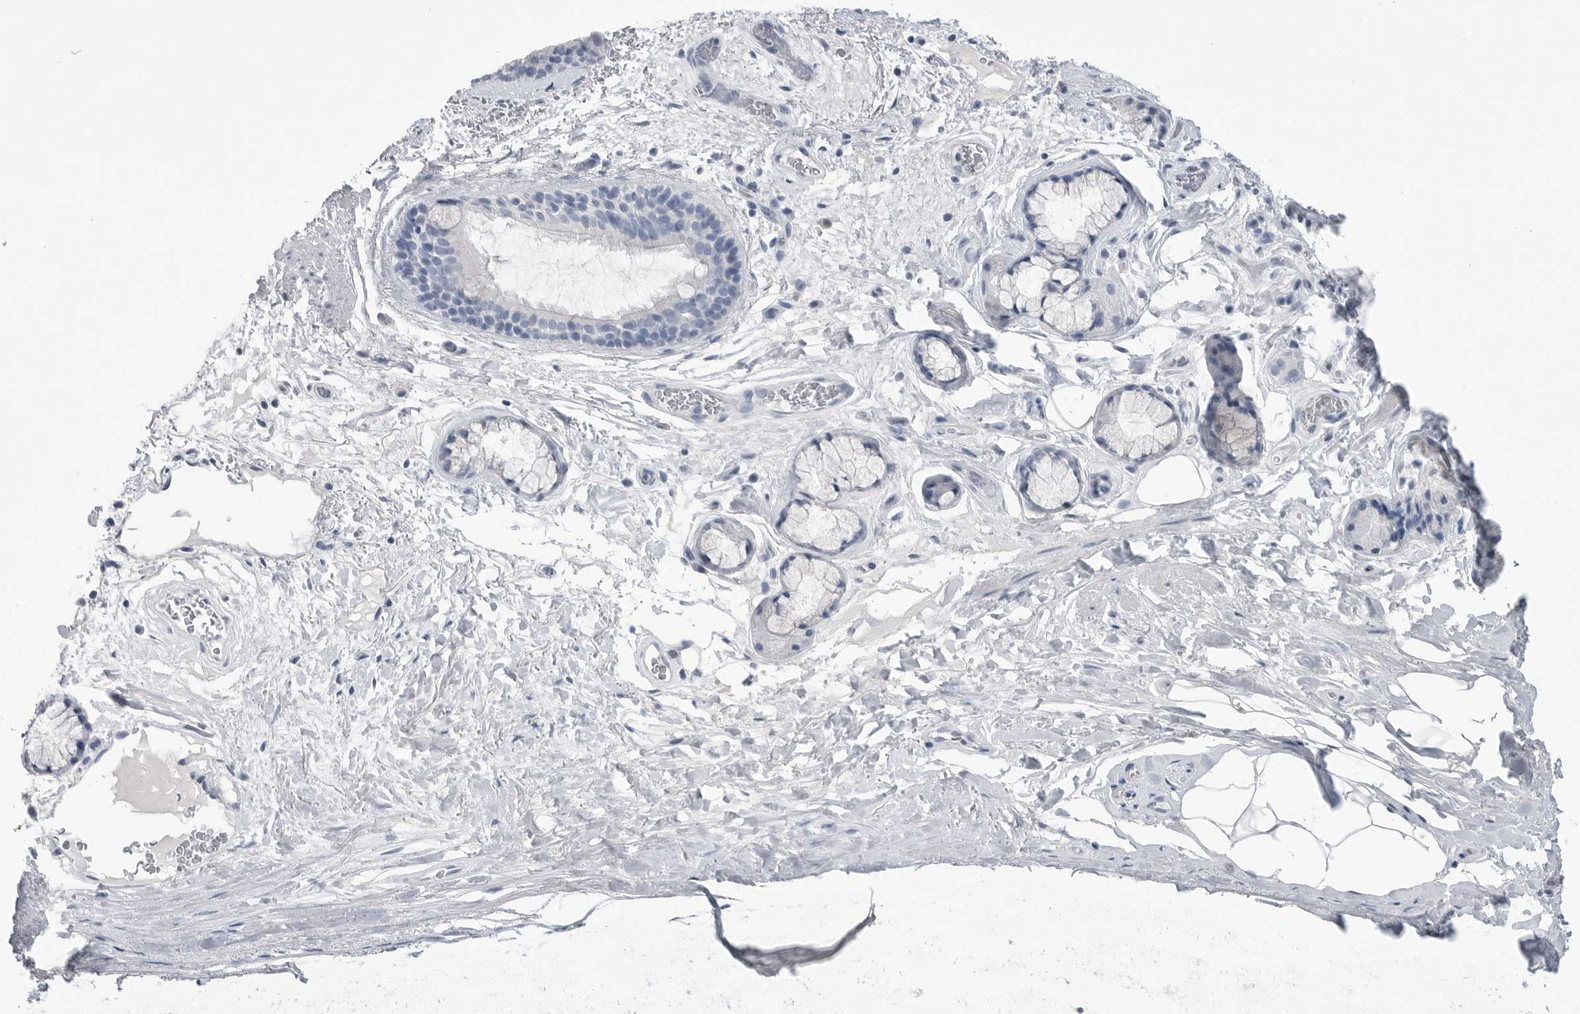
{"staining": {"intensity": "negative", "quantity": "none", "location": "none"}, "tissue": "bronchus", "cell_type": "Respiratory epithelial cells", "image_type": "normal", "snomed": [{"axis": "morphology", "description": "Normal tissue, NOS"}, {"axis": "topography", "description": "Cartilage tissue"}], "caption": "Respiratory epithelial cells are negative for protein expression in normal human bronchus. The staining was performed using DAB to visualize the protein expression in brown, while the nuclei were stained in blue with hematoxylin (Magnification: 20x).", "gene": "ABHD12", "patient": {"sex": "female", "age": 63}}